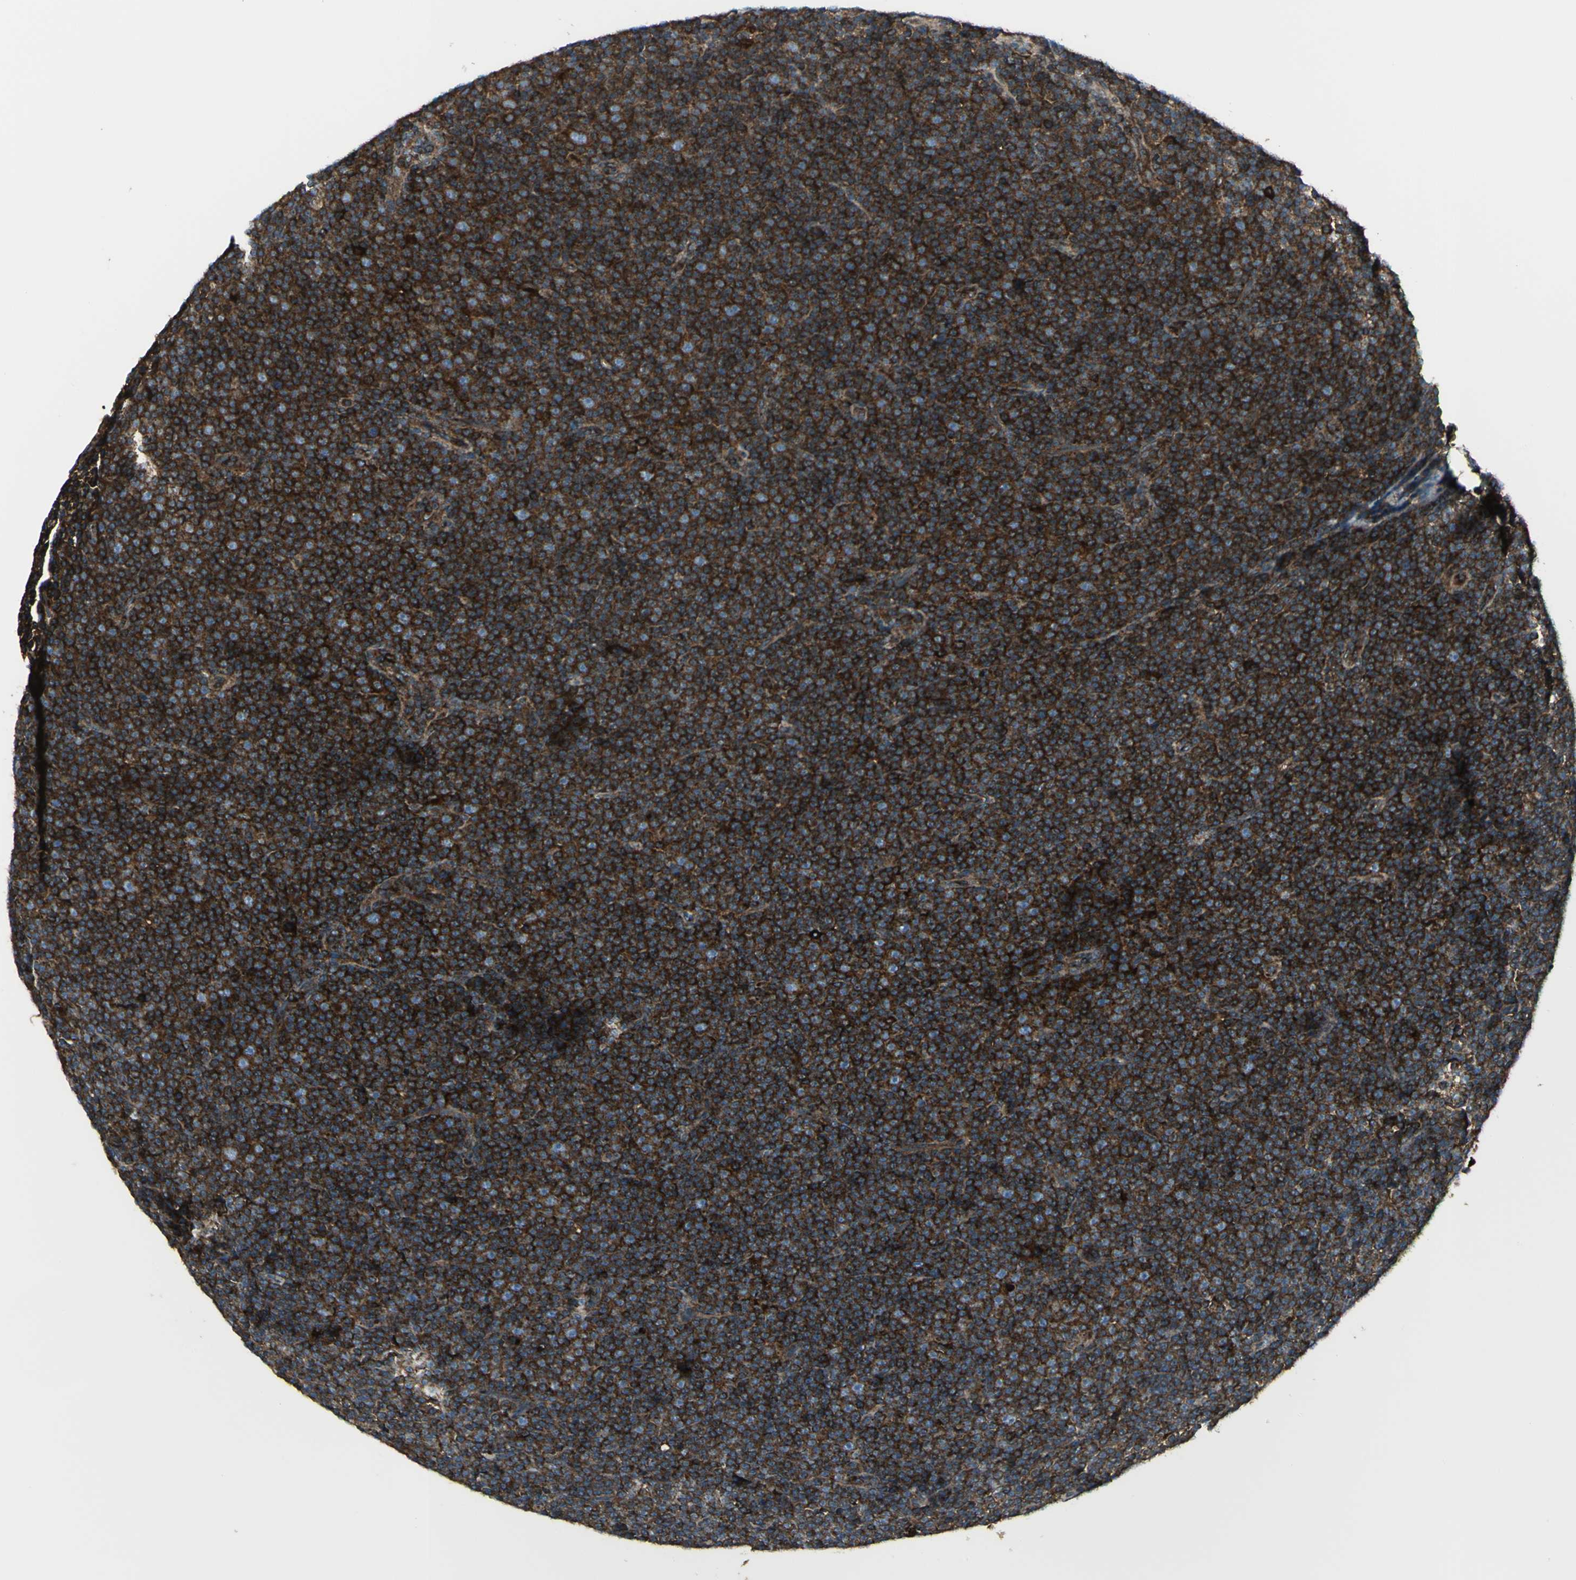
{"staining": {"intensity": "strong", "quantity": ">75%", "location": "cytoplasmic/membranous"}, "tissue": "lymphoma", "cell_type": "Tumor cells", "image_type": "cancer", "snomed": [{"axis": "morphology", "description": "Malignant lymphoma, non-Hodgkin's type, Low grade"}, {"axis": "topography", "description": "Lymph node"}], "caption": "About >75% of tumor cells in human malignant lymphoma, non-Hodgkin's type (low-grade) demonstrate strong cytoplasmic/membranous protein positivity as visualized by brown immunohistochemical staining.", "gene": "NAPA", "patient": {"sex": "female", "age": 67}}